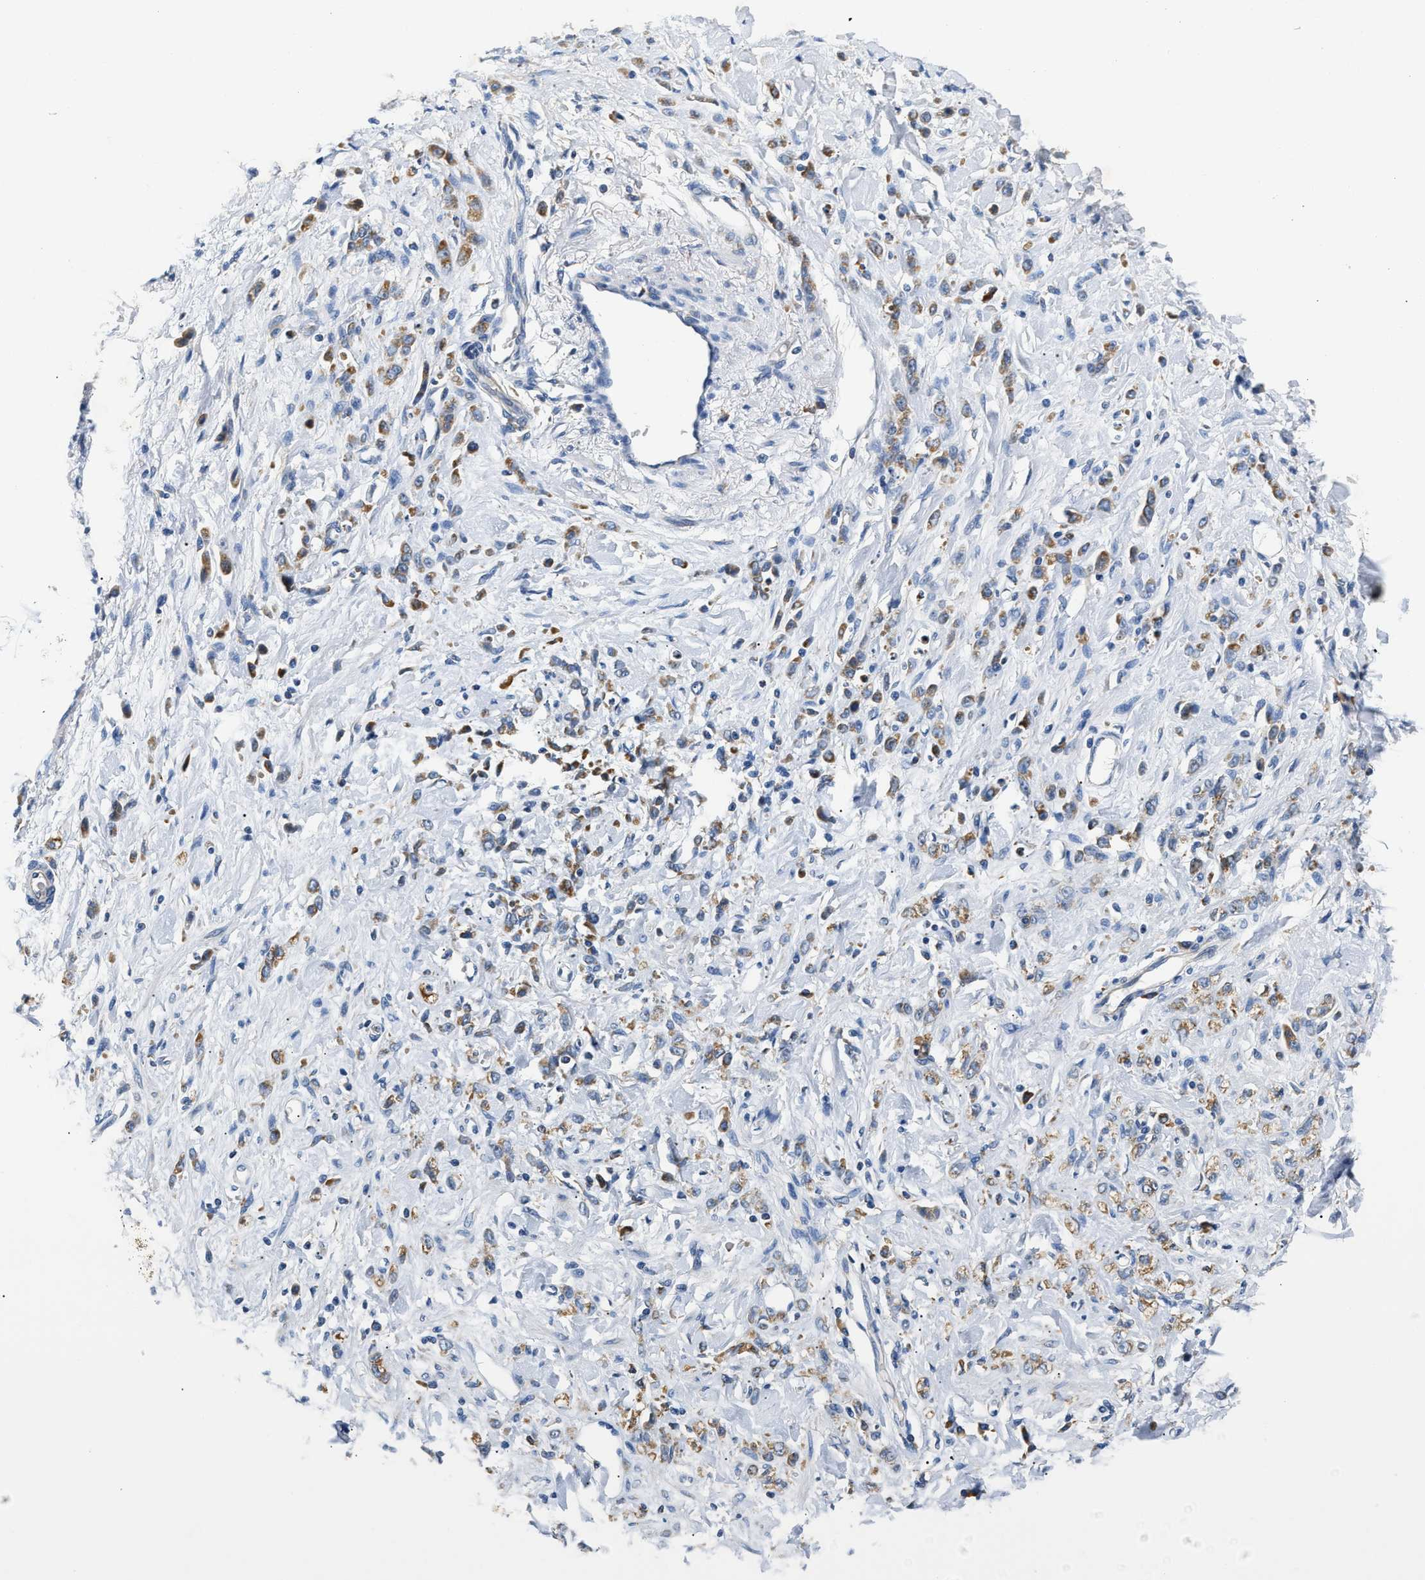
{"staining": {"intensity": "weak", "quantity": ">75%", "location": "cytoplasmic/membranous"}, "tissue": "stomach cancer", "cell_type": "Tumor cells", "image_type": "cancer", "snomed": [{"axis": "morphology", "description": "Normal tissue, NOS"}, {"axis": "morphology", "description": "Adenocarcinoma, NOS"}, {"axis": "topography", "description": "Stomach"}], "caption": "This is a histology image of immunohistochemistry (IHC) staining of stomach cancer (adenocarcinoma), which shows weak staining in the cytoplasmic/membranous of tumor cells.", "gene": "HDHD3", "patient": {"sex": "male", "age": 82}}